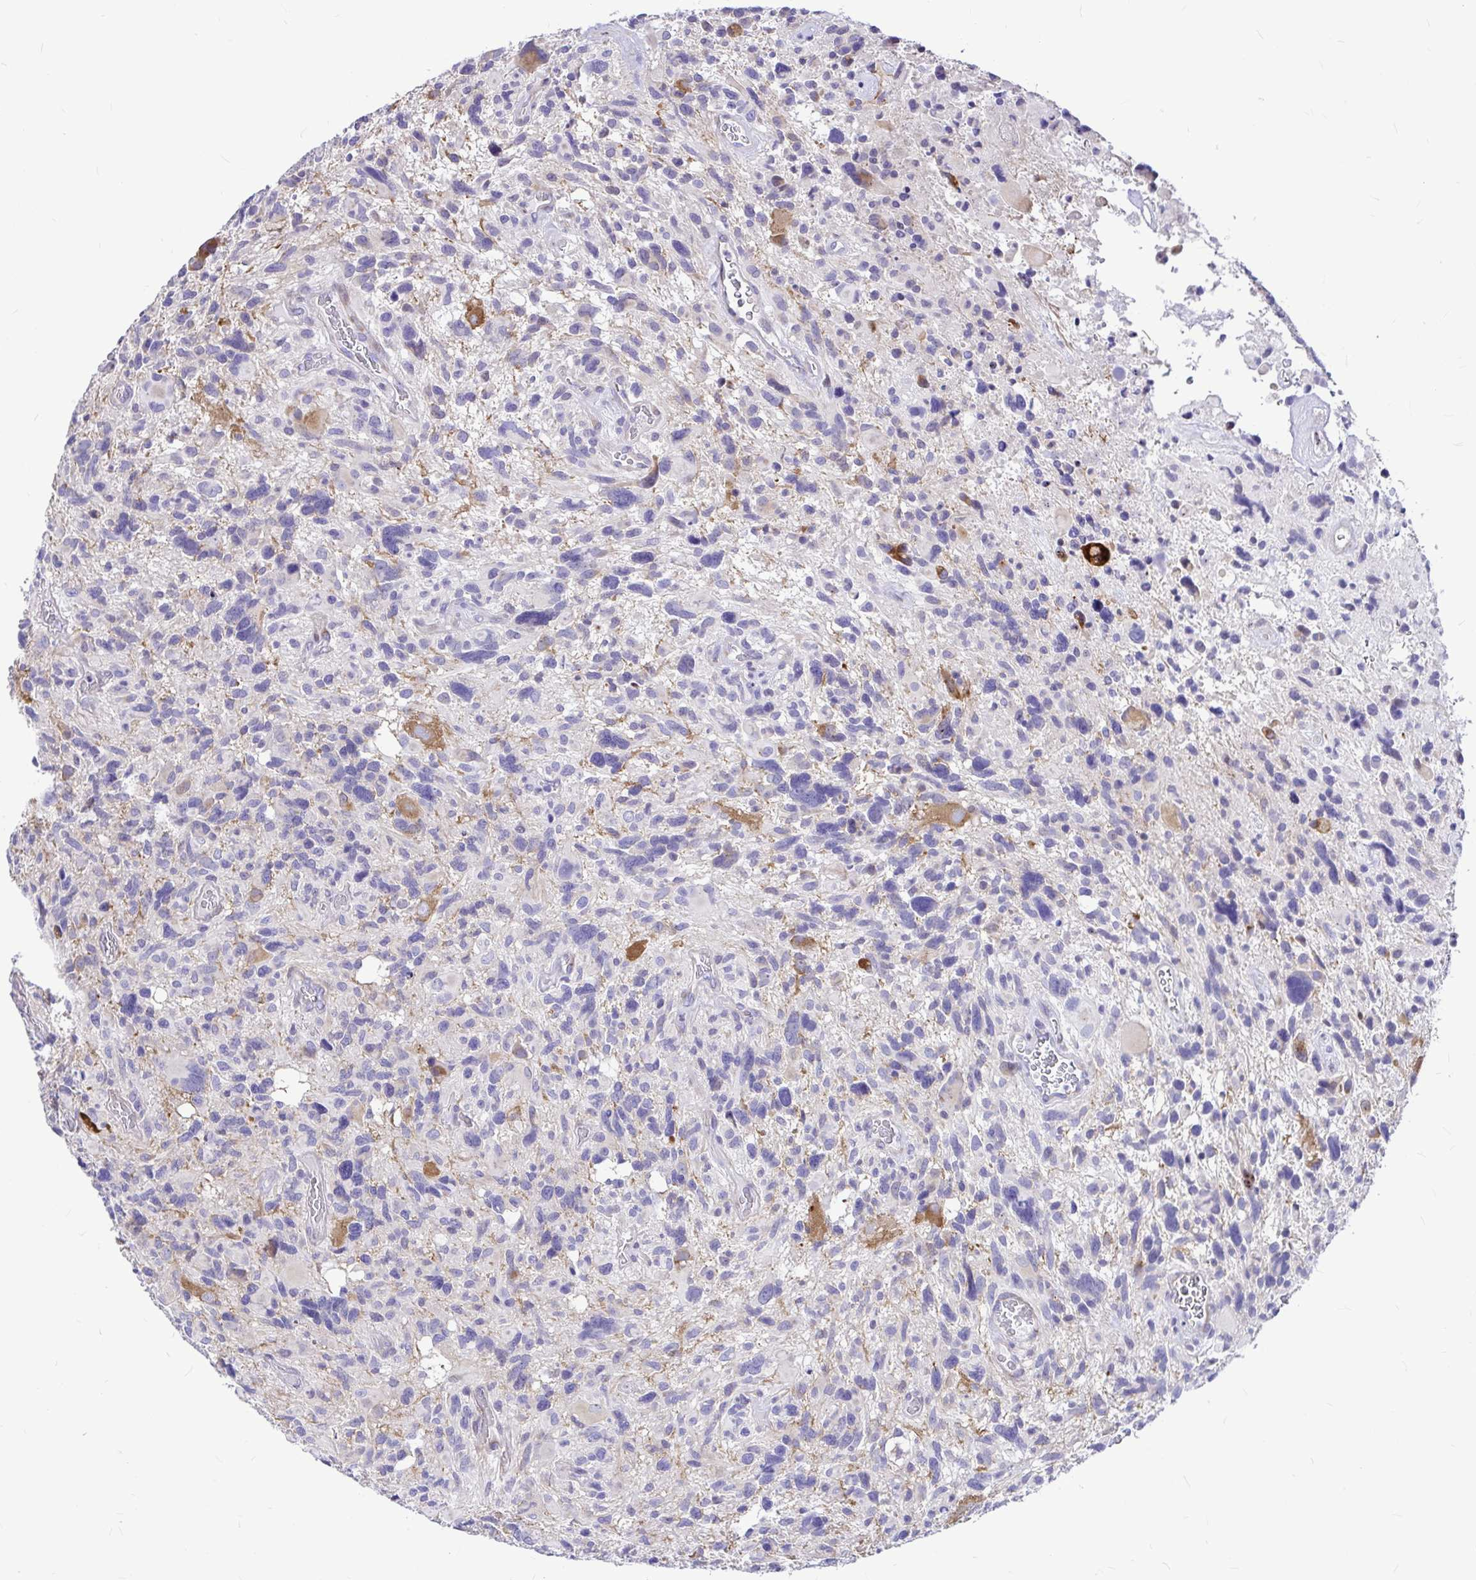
{"staining": {"intensity": "negative", "quantity": "none", "location": "none"}, "tissue": "glioma", "cell_type": "Tumor cells", "image_type": "cancer", "snomed": [{"axis": "morphology", "description": "Glioma, malignant, High grade"}, {"axis": "topography", "description": "Brain"}], "caption": "There is no significant expression in tumor cells of glioma. (Brightfield microscopy of DAB (3,3'-diaminobenzidine) IHC at high magnification).", "gene": "GABBR2", "patient": {"sex": "male", "age": 49}}